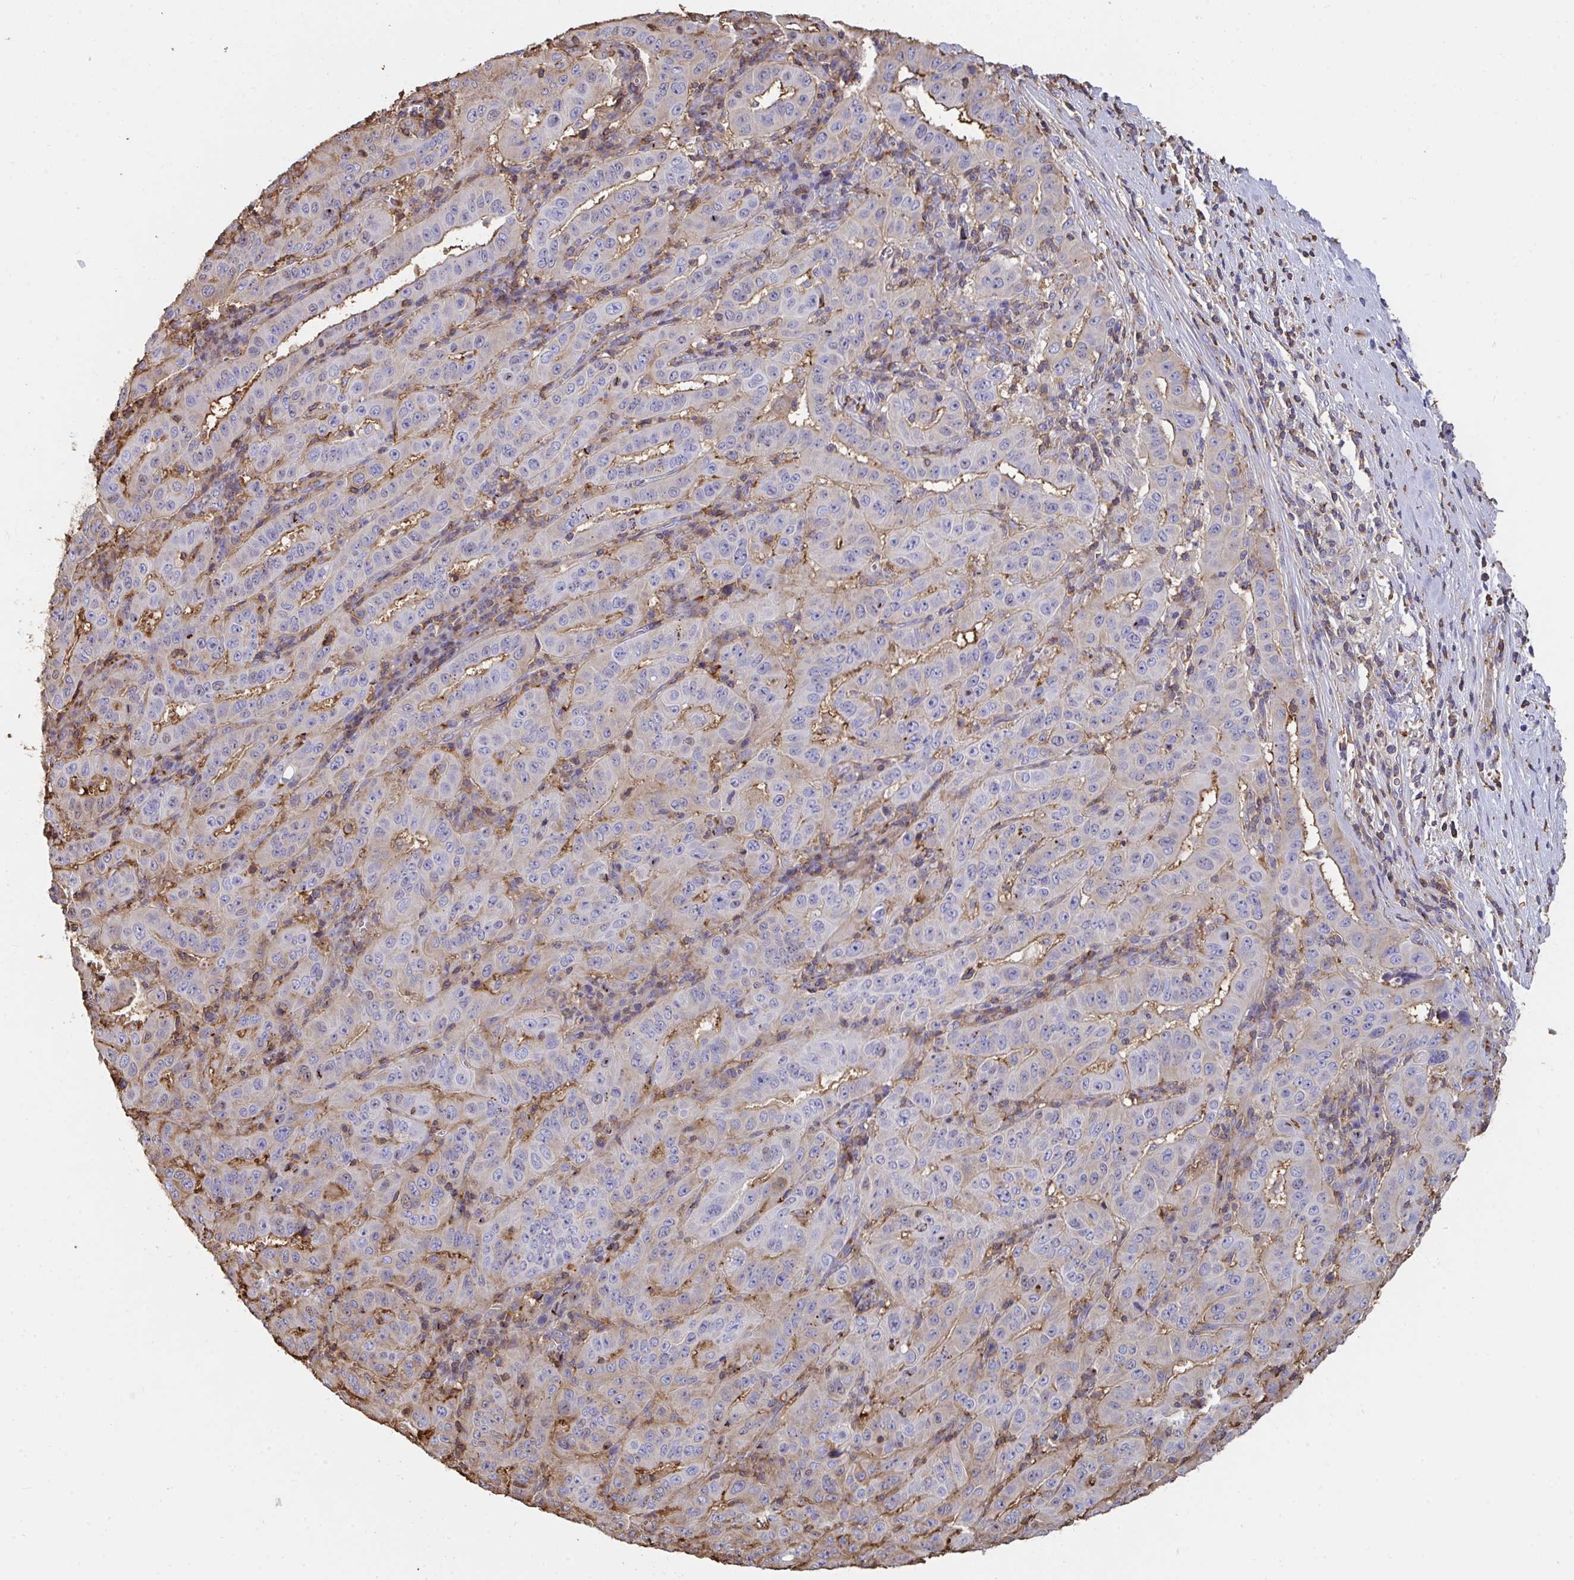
{"staining": {"intensity": "moderate", "quantity": "<25%", "location": "cytoplasmic/membranous"}, "tissue": "pancreatic cancer", "cell_type": "Tumor cells", "image_type": "cancer", "snomed": [{"axis": "morphology", "description": "Adenocarcinoma, NOS"}, {"axis": "topography", "description": "Pancreas"}], "caption": "Protein analysis of pancreatic cancer tissue demonstrates moderate cytoplasmic/membranous expression in approximately <25% of tumor cells. The protein of interest is stained brown, and the nuclei are stained in blue (DAB (3,3'-diaminobenzidine) IHC with brightfield microscopy, high magnification).", "gene": "CFL1", "patient": {"sex": "male", "age": 63}}